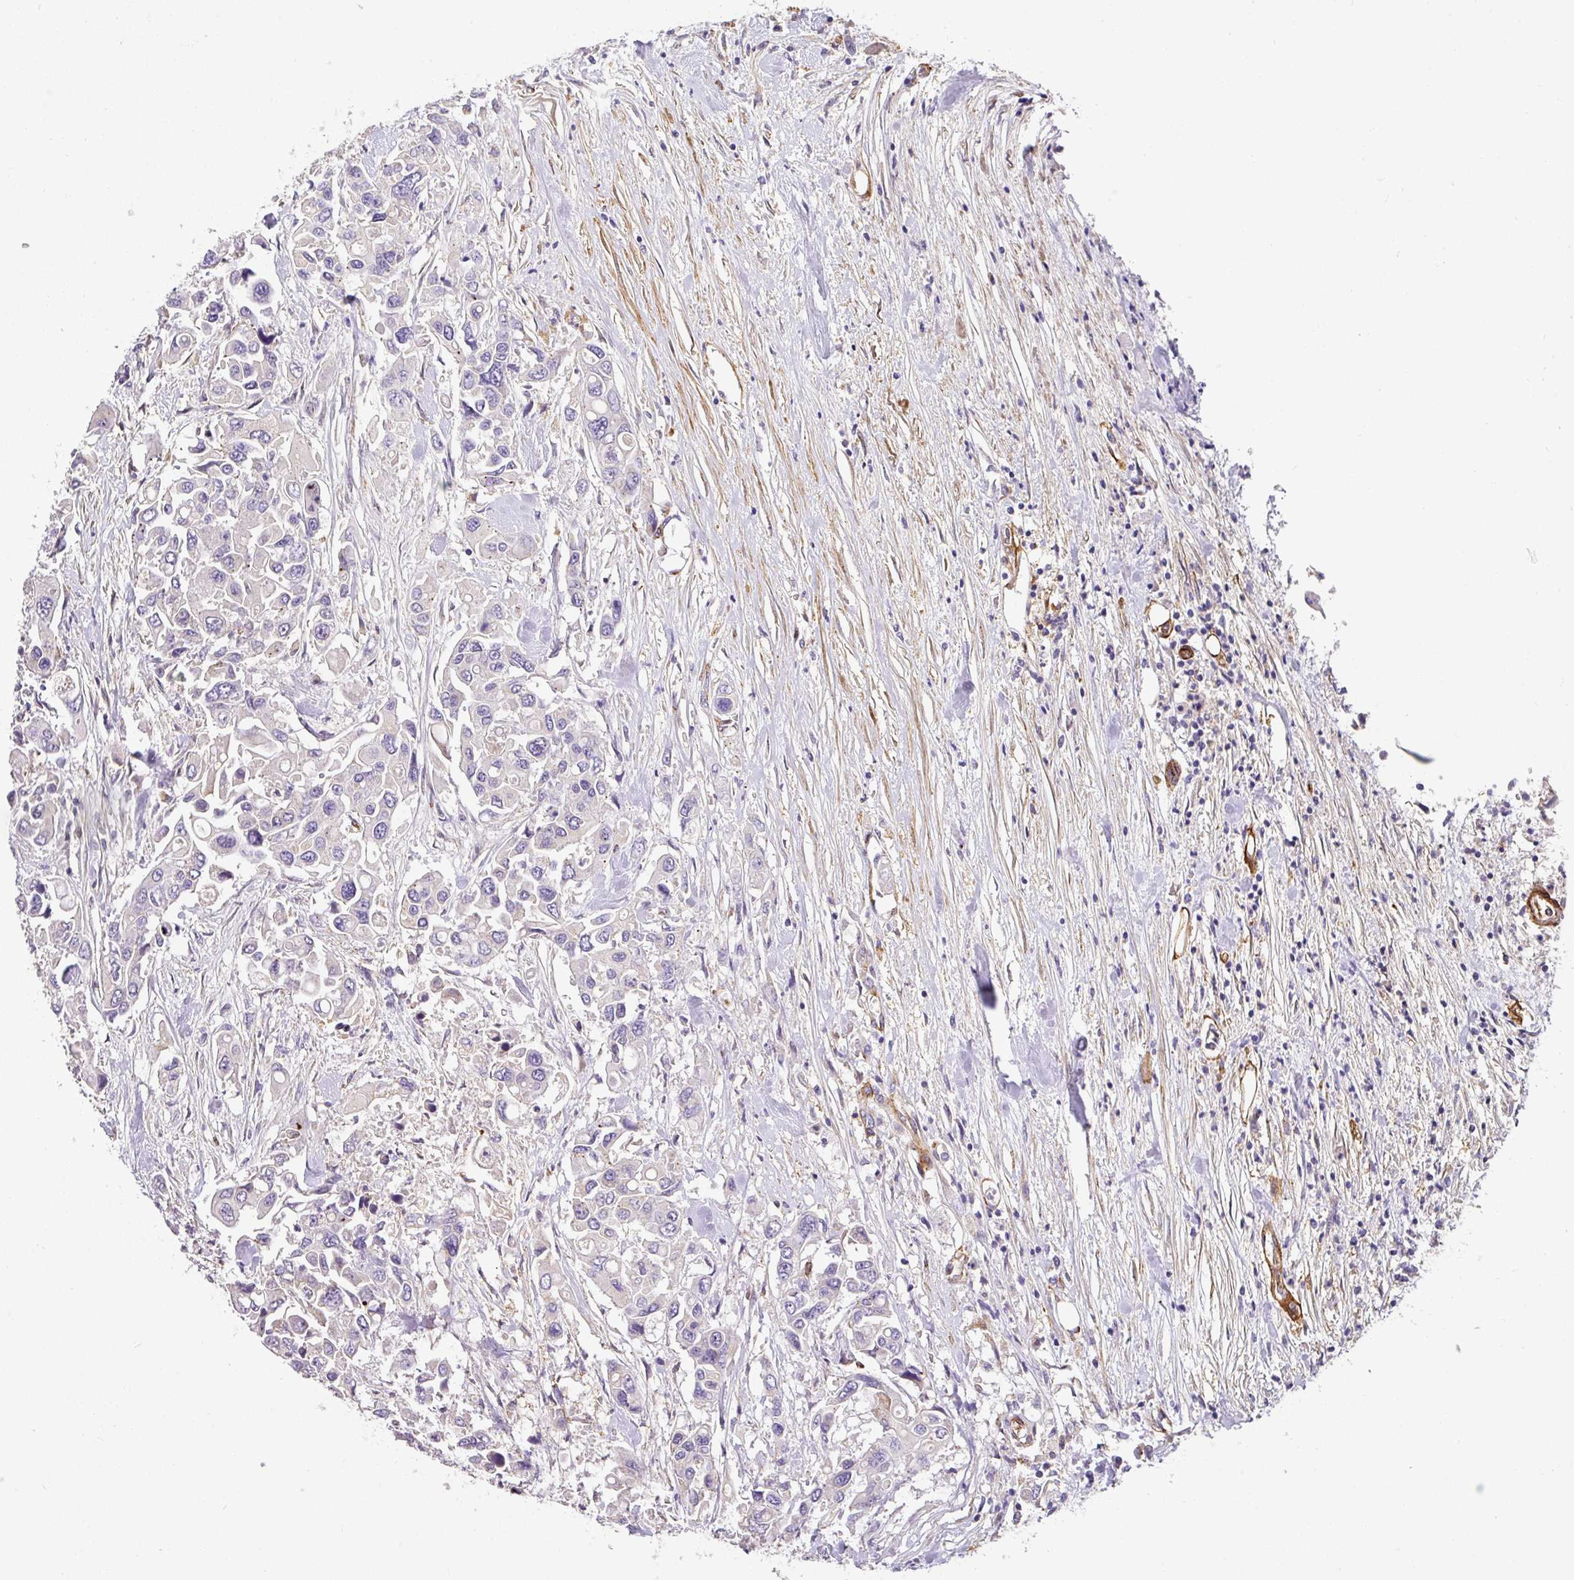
{"staining": {"intensity": "negative", "quantity": "none", "location": "none"}, "tissue": "colorectal cancer", "cell_type": "Tumor cells", "image_type": "cancer", "snomed": [{"axis": "morphology", "description": "Adenocarcinoma, NOS"}, {"axis": "topography", "description": "Colon"}], "caption": "A high-resolution photomicrograph shows immunohistochemistry staining of adenocarcinoma (colorectal), which displays no significant staining in tumor cells. (Immunohistochemistry, brightfield microscopy, high magnification).", "gene": "SLC25A17", "patient": {"sex": "male", "age": 77}}